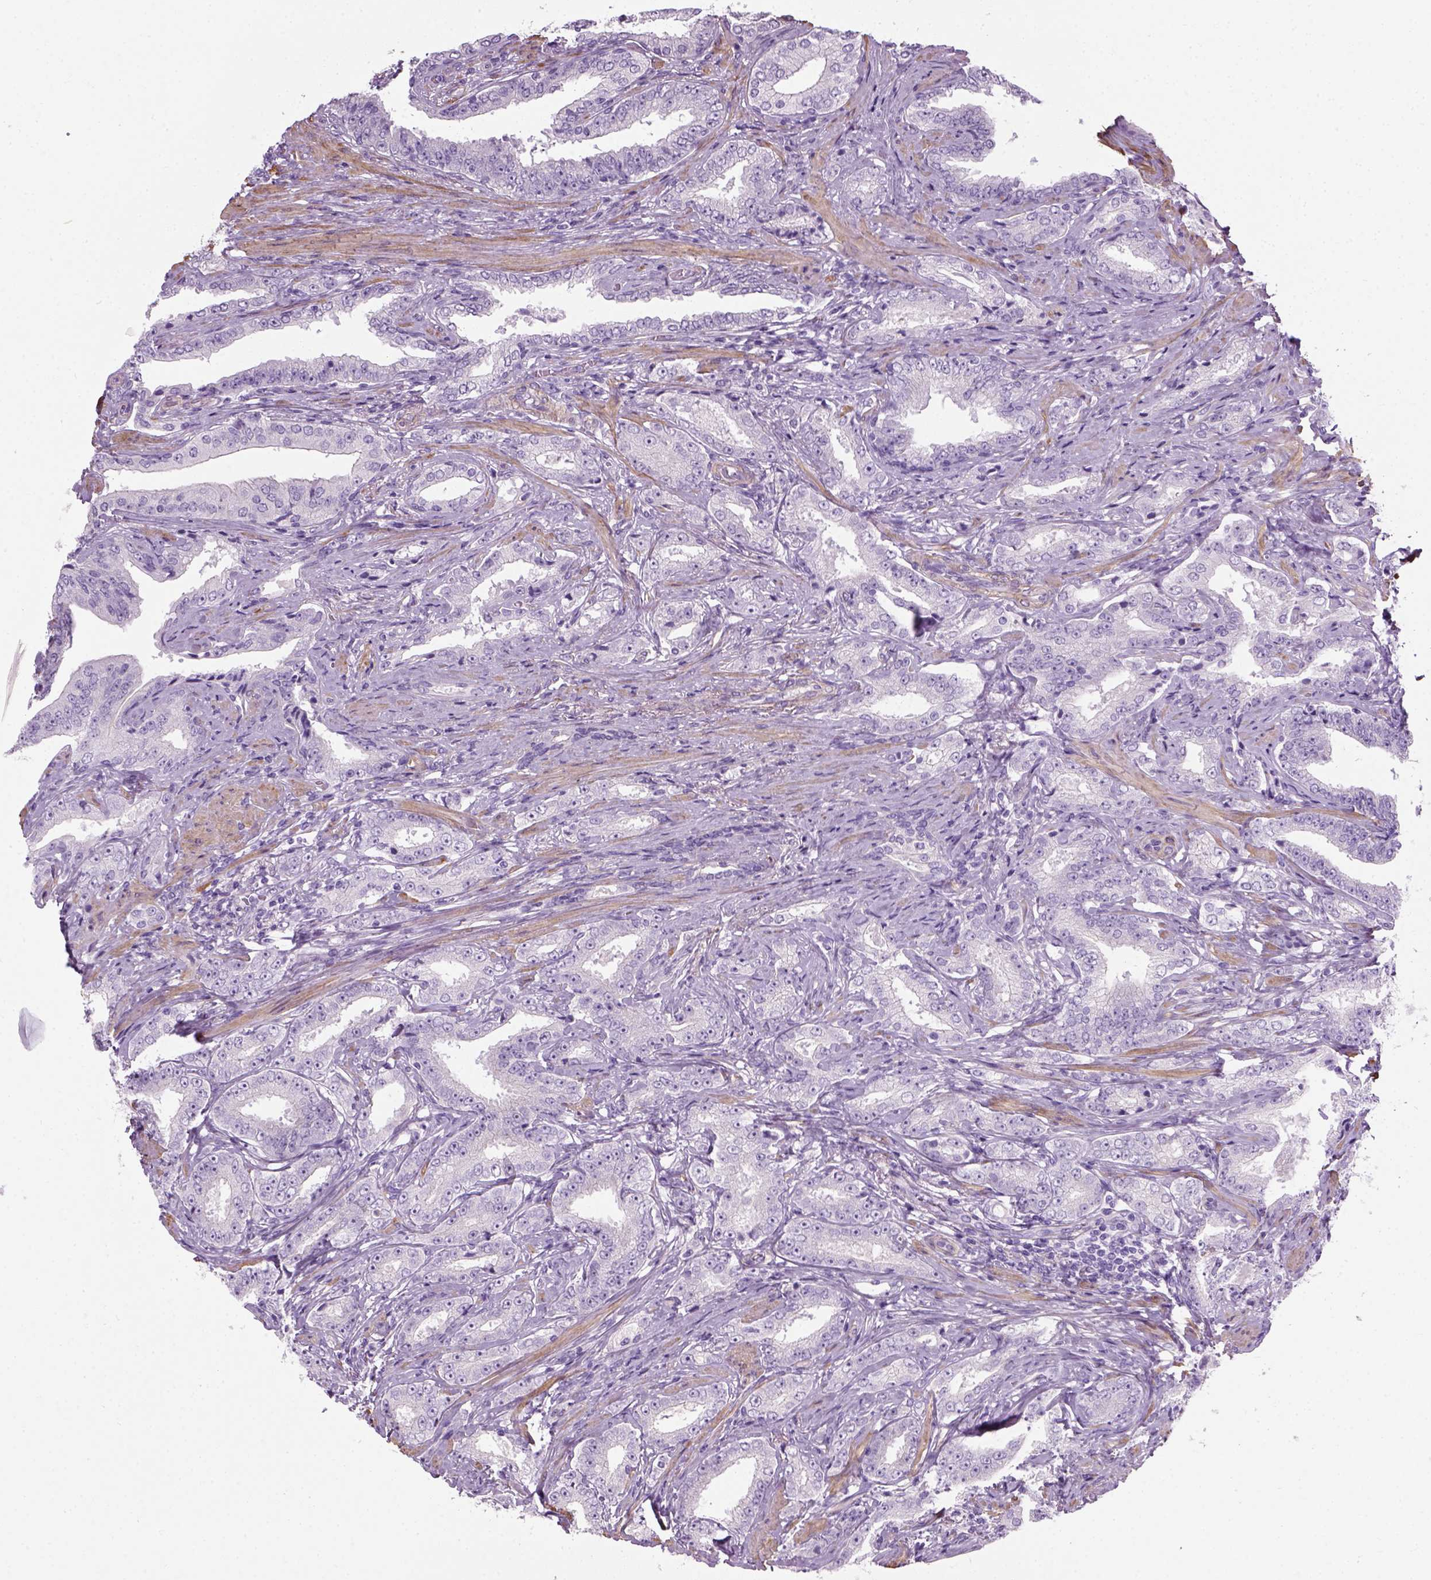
{"staining": {"intensity": "negative", "quantity": "none", "location": "none"}, "tissue": "prostate cancer", "cell_type": "Tumor cells", "image_type": "cancer", "snomed": [{"axis": "morphology", "description": "Adenocarcinoma, Low grade"}, {"axis": "topography", "description": "Prostate and seminal vesicle, NOS"}], "caption": "This is an immunohistochemistry micrograph of prostate cancer. There is no staining in tumor cells.", "gene": "FAM161A", "patient": {"sex": "male", "age": 61}}